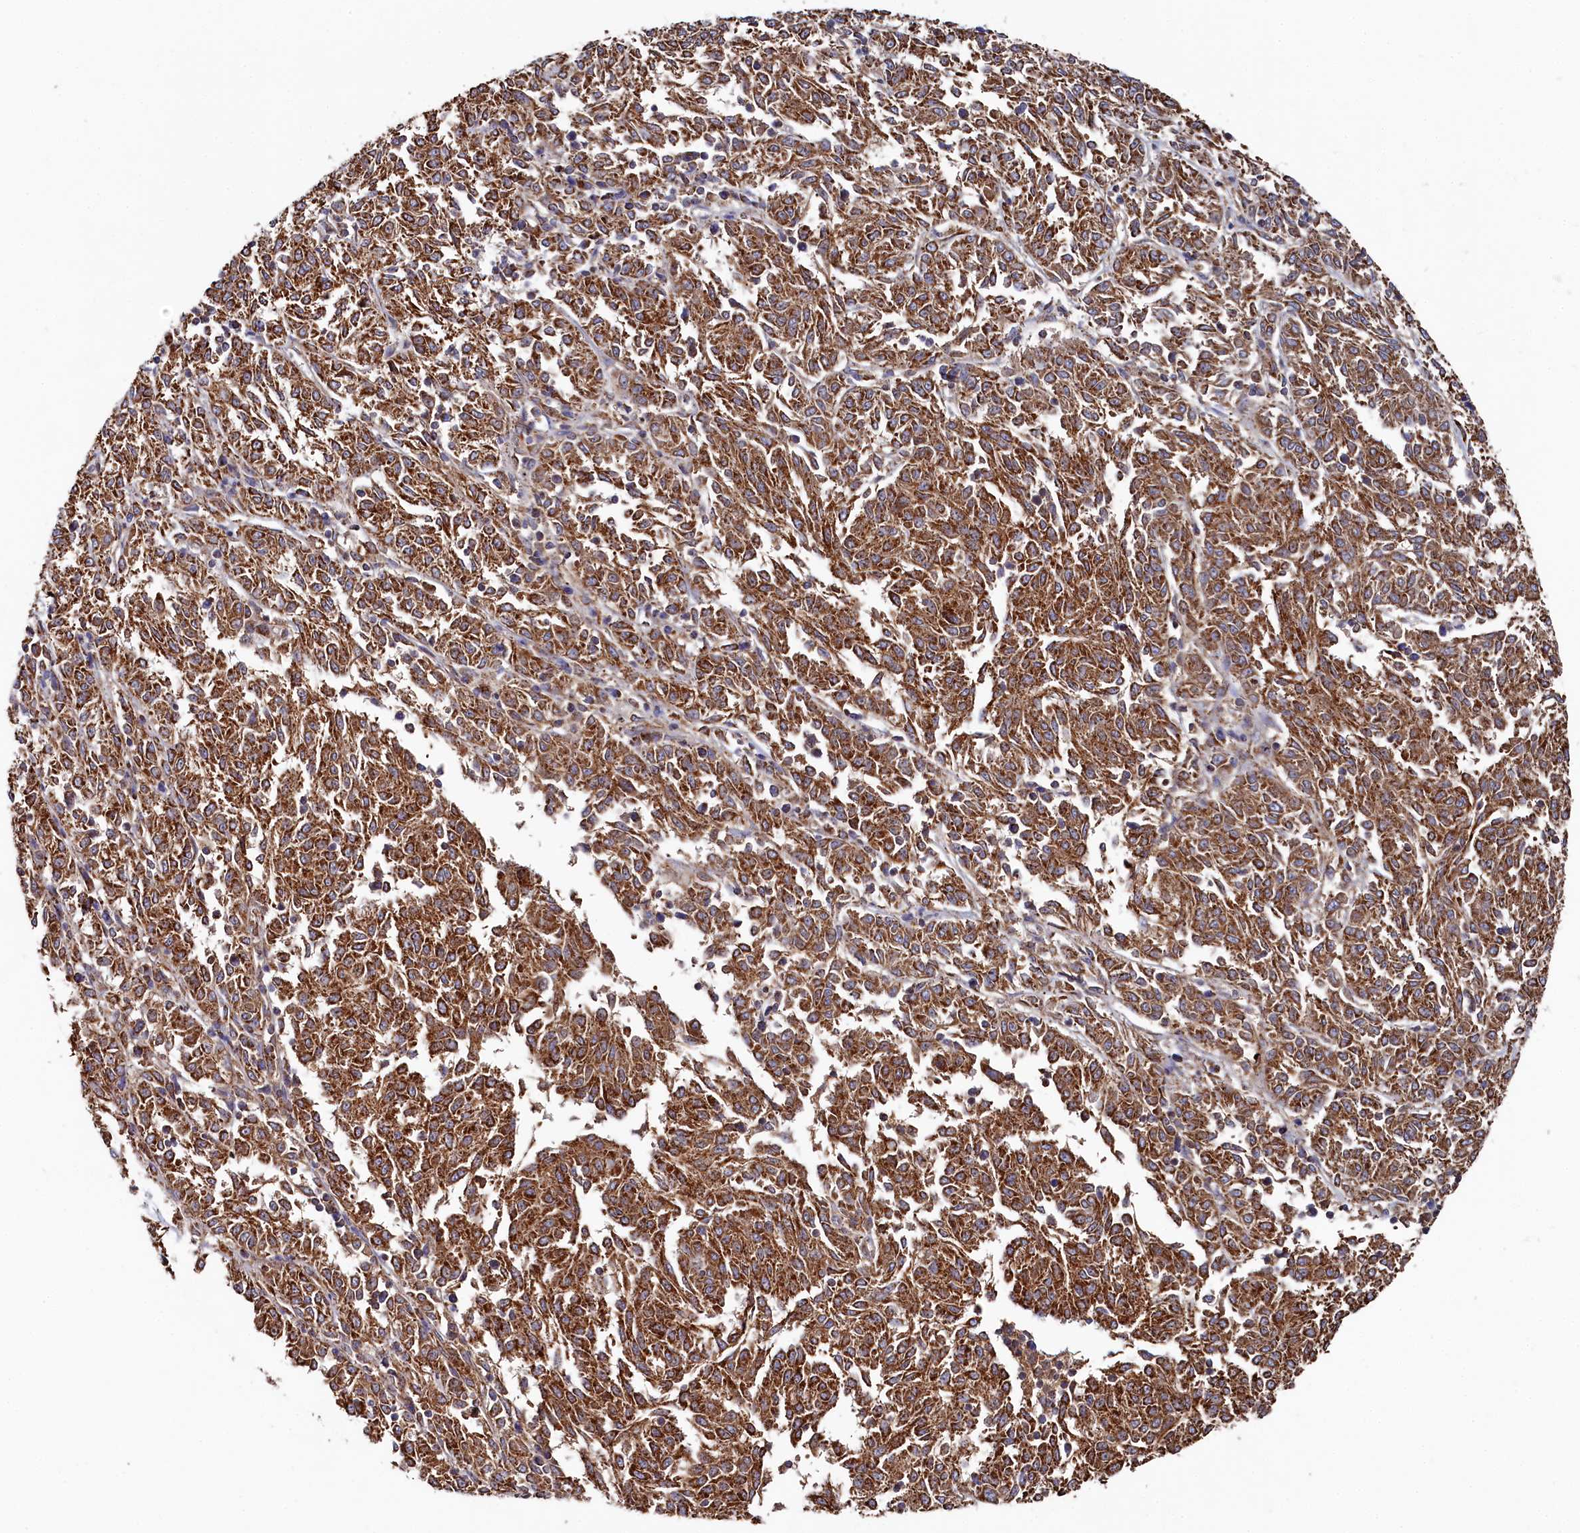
{"staining": {"intensity": "moderate", "quantity": ">75%", "location": "cytoplasmic/membranous"}, "tissue": "melanoma", "cell_type": "Tumor cells", "image_type": "cancer", "snomed": [{"axis": "morphology", "description": "Malignant melanoma, NOS"}, {"axis": "topography", "description": "Skin"}], "caption": "A high-resolution histopathology image shows IHC staining of malignant melanoma, which displays moderate cytoplasmic/membranous positivity in about >75% of tumor cells. (Brightfield microscopy of DAB IHC at high magnification).", "gene": "HAUS2", "patient": {"sex": "female", "age": 72}}